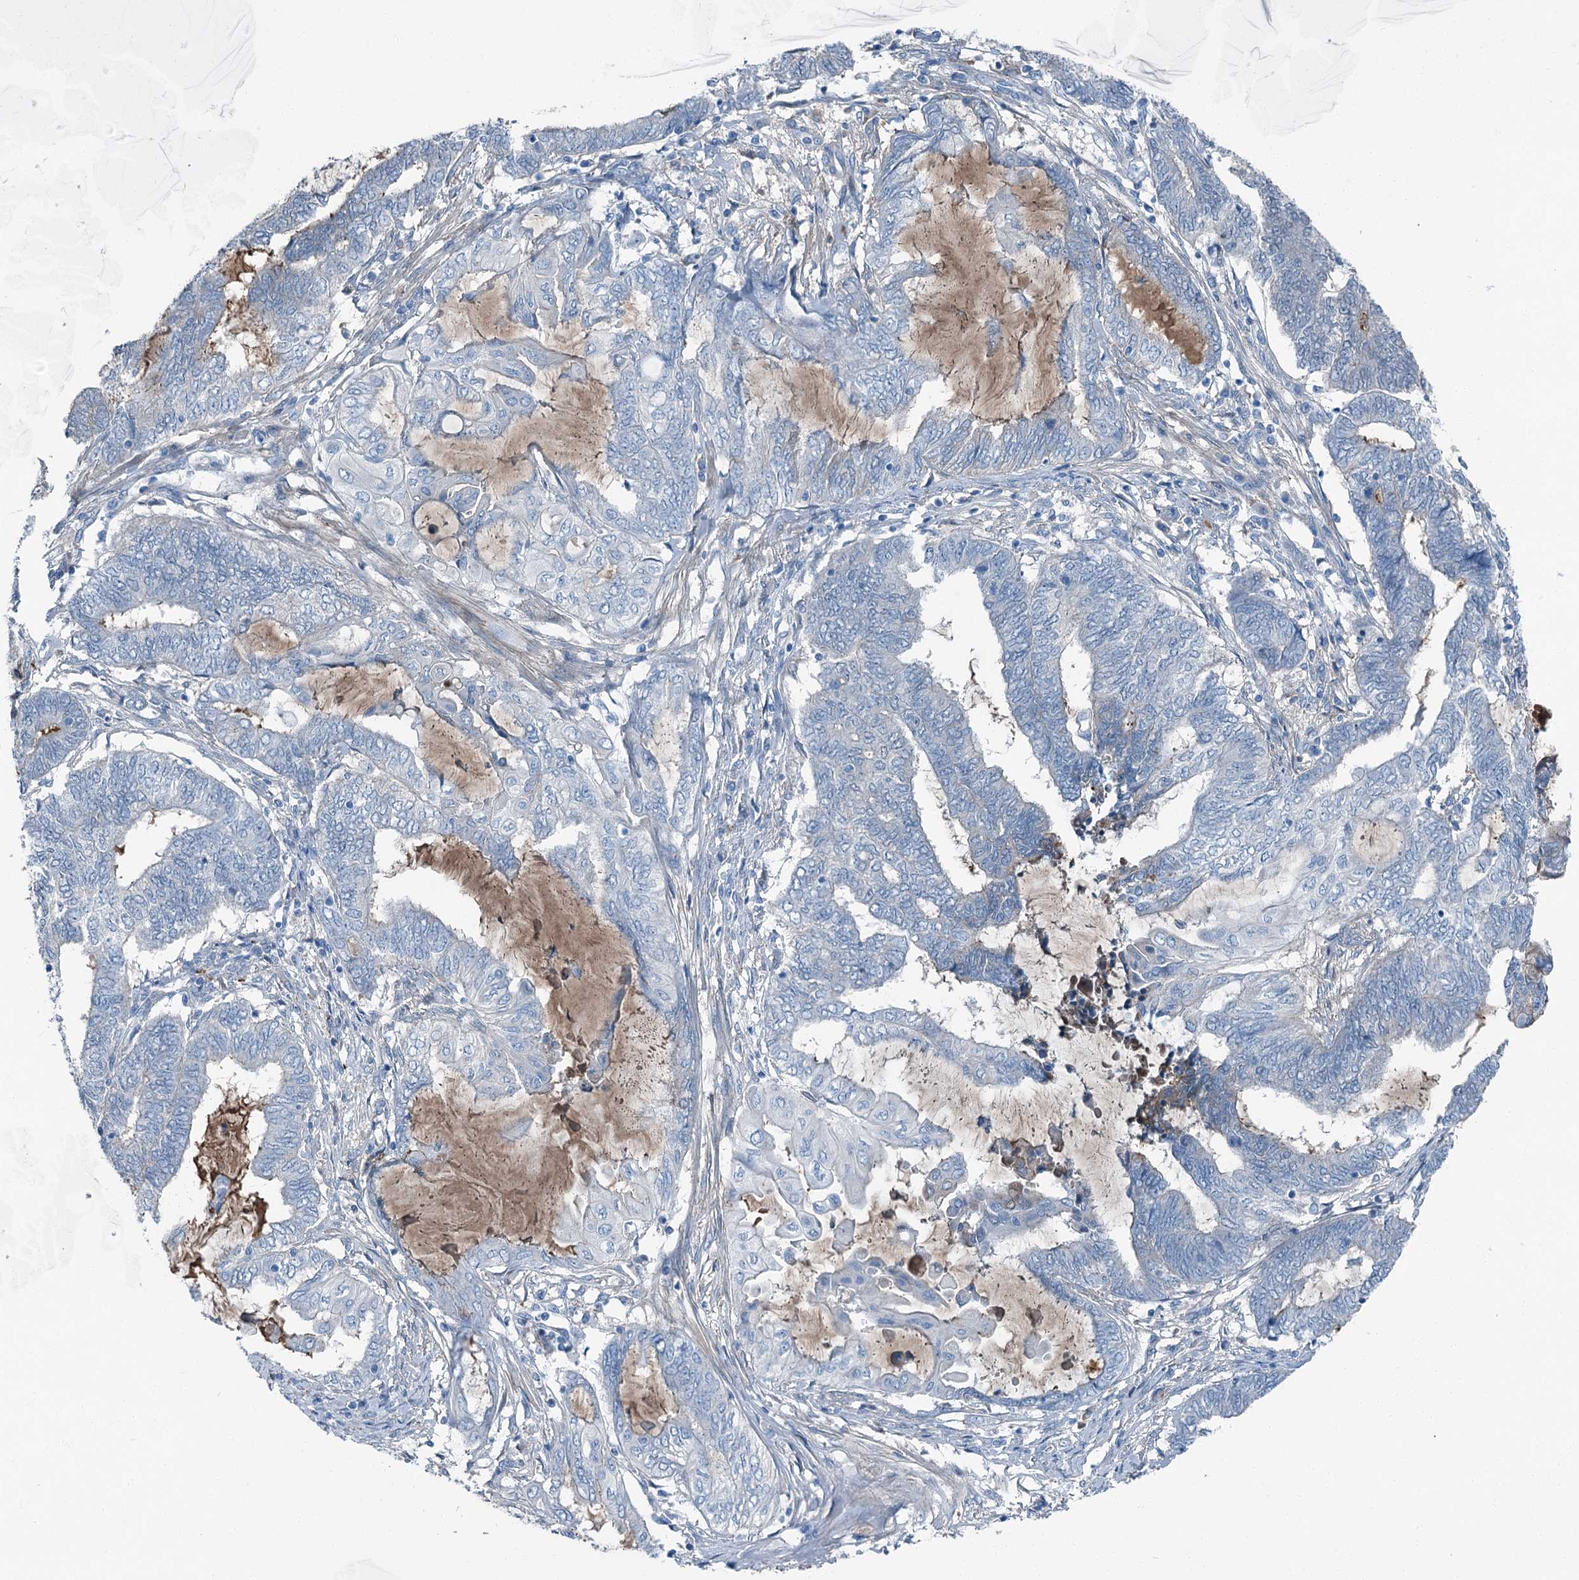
{"staining": {"intensity": "negative", "quantity": "none", "location": "none"}, "tissue": "endometrial cancer", "cell_type": "Tumor cells", "image_type": "cancer", "snomed": [{"axis": "morphology", "description": "Adenocarcinoma, NOS"}, {"axis": "topography", "description": "Uterus"}, {"axis": "topography", "description": "Endometrium"}], "caption": "DAB (3,3'-diaminobenzidine) immunohistochemical staining of adenocarcinoma (endometrial) shows no significant positivity in tumor cells.", "gene": "AXL", "patient": {"sex": "female", "age": 70}}